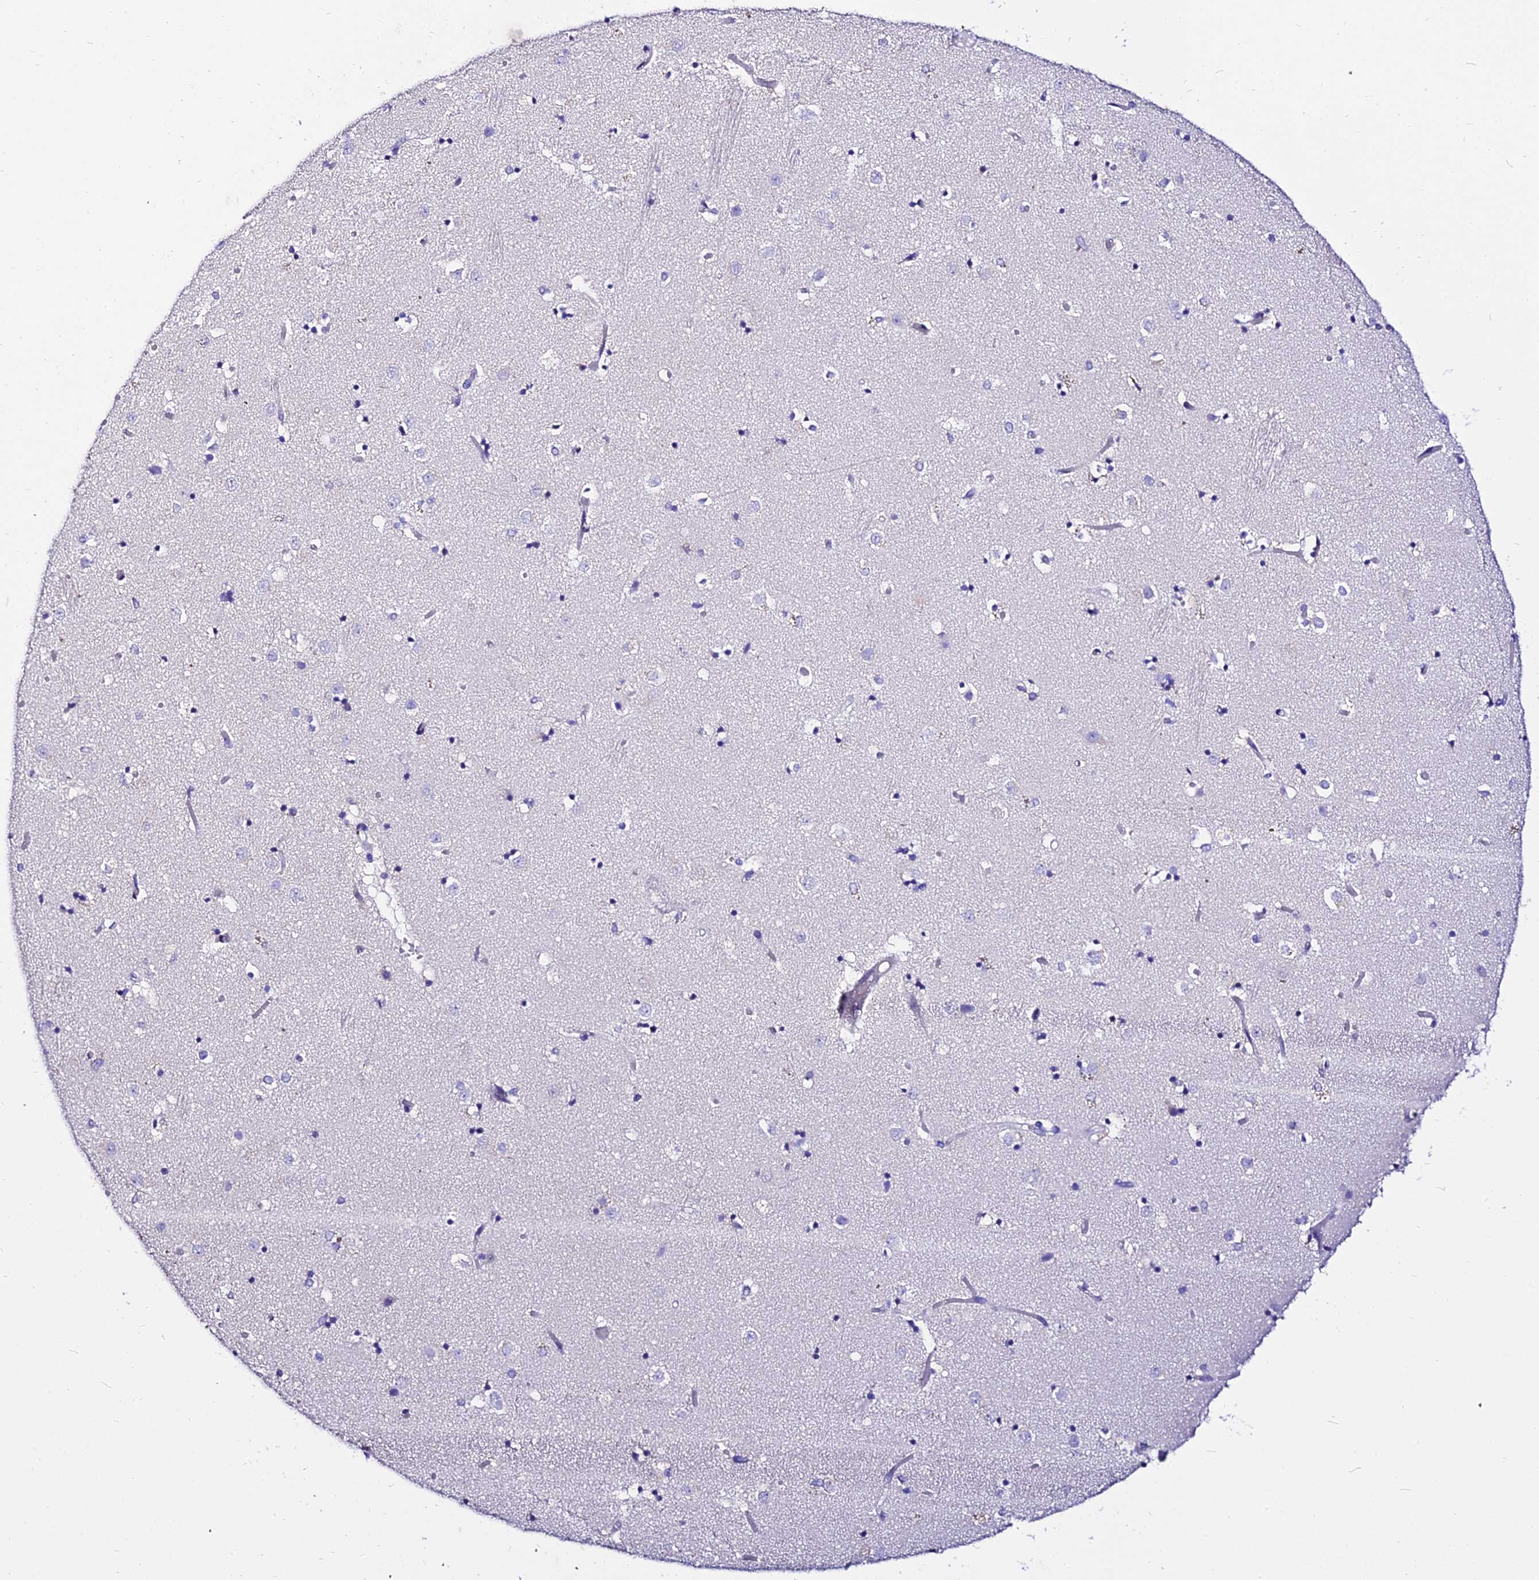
{"staining": {"intensity": "negative", "quantity": "none", "location": "none"}, "tissue": "caudate", "cell_type": "Glial cells", "image_type": "normal", "snomed": [{"axis": "morphology", "description": "Normal tissue, NOS"}, {"axis": "topography", "description": "Lateral ventricle wall"}], "caption": "IHC of unremarkable caudate shows no positivity in glial cells. (IHC, brightfield microscopy, high magnification).", "gene": "DEFB106A", "patient": {"sex": "female", "age": 52}}